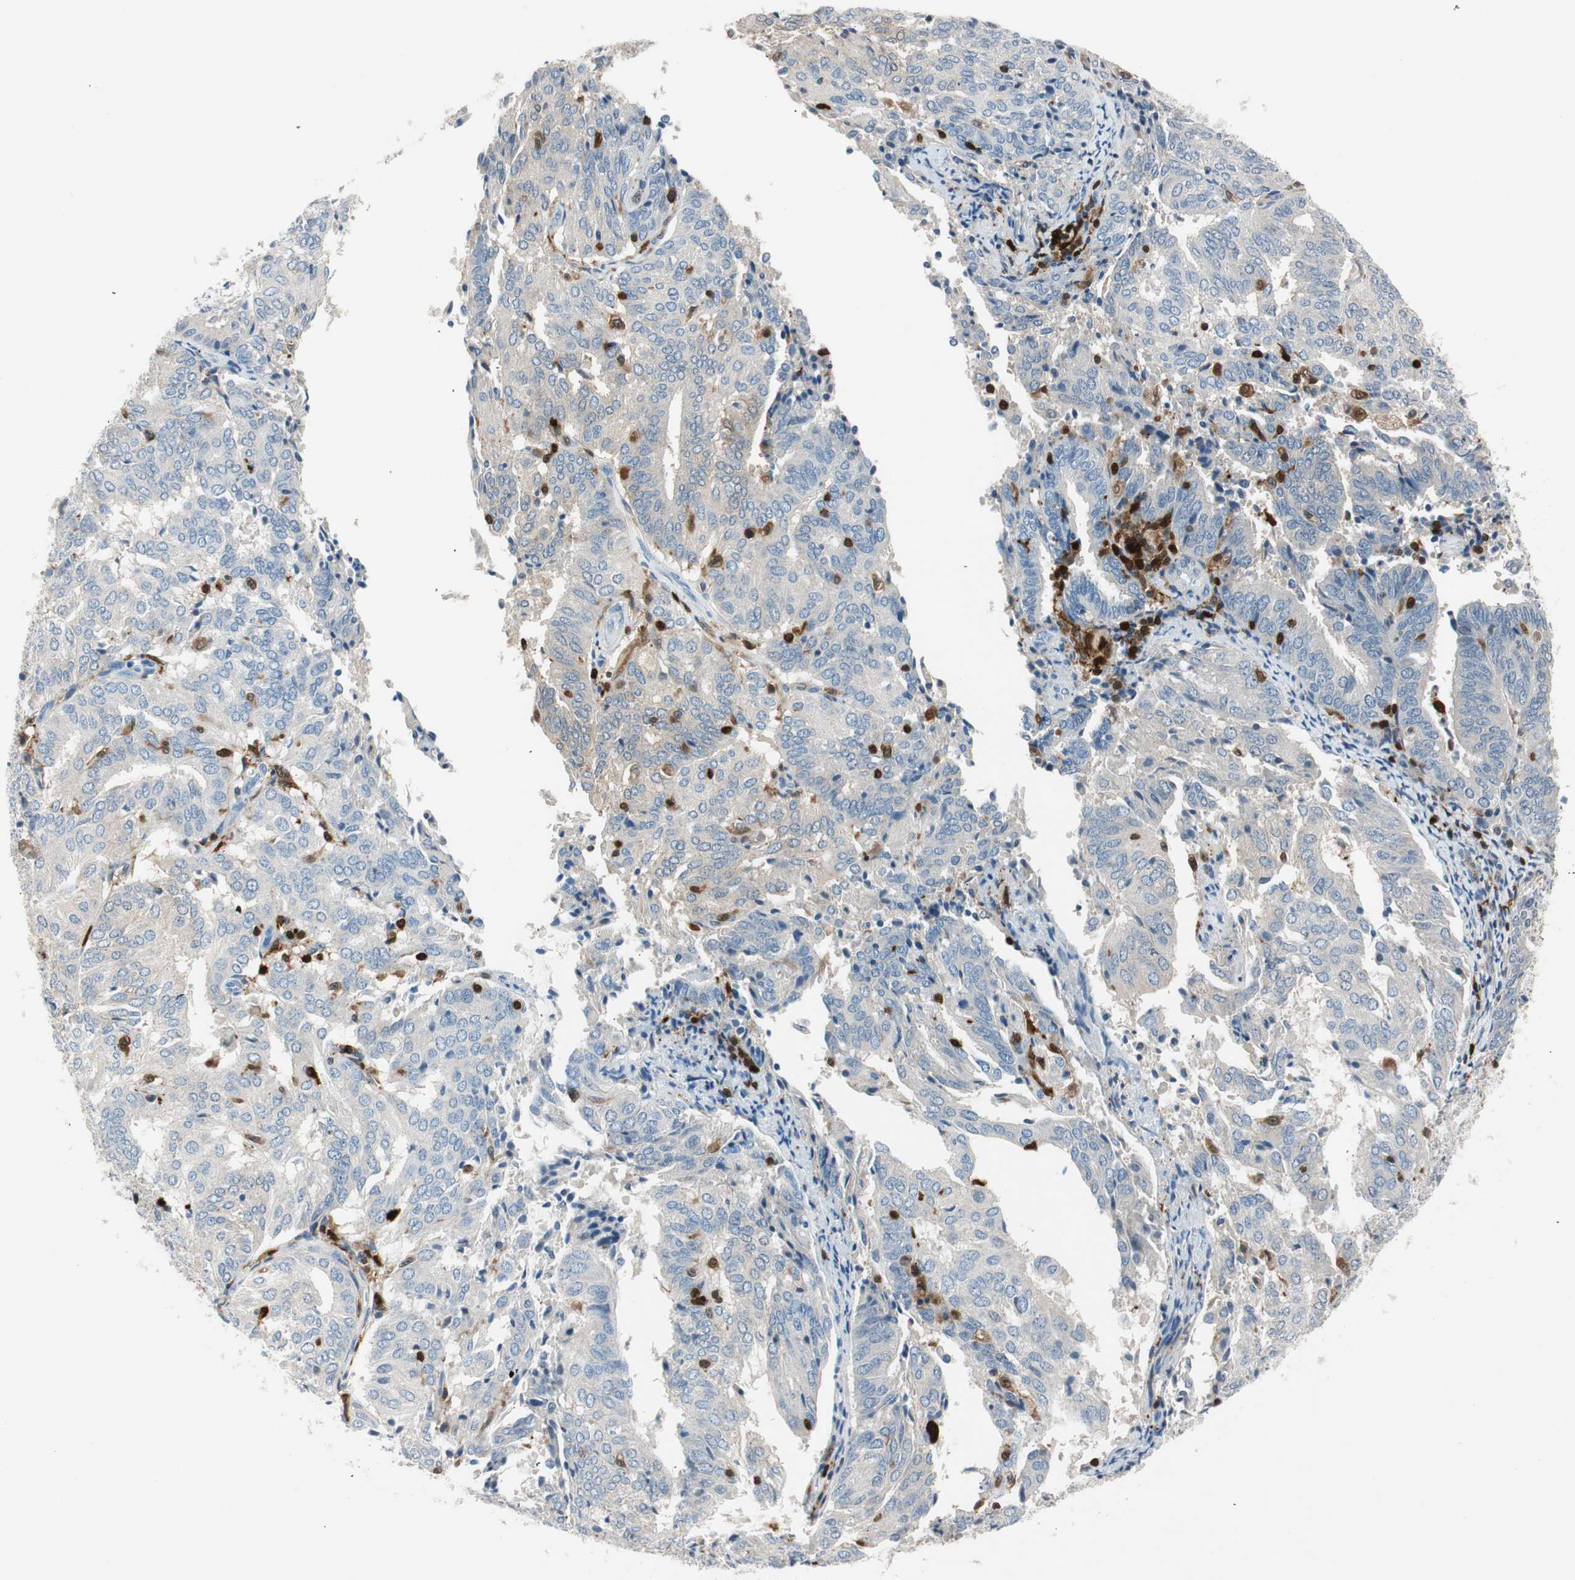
{"staining": {"intensity": "weak", "quantity": "<25%", "location": "cytoplasmic/membranous"}, "tissue": "endometrial cancer", "cell_type": "Tumor cells", "image_type": "cancer", "snomed": [{"axis": "morphology", "description": "Adenocarcinoma, NOS"}, {"axis": "topography", "description": "Uterus"}], "caption": "Immunohistochemistry micrograph of neoplastic tissue: human adenocarcinoma (endometrial) stained with DAB (3,3'-diaminobenzidine) shows no significant protein positivity in tumor cells. The staining was performed using DAB (3,3'-diaminobenzidine) to visualize the protein expression in brown, while the nuclei were stained in blue with hematoxylin (Magnification: 20x).", "gene": "COTL1", "patient": {"sex": "female", "age": 60}}